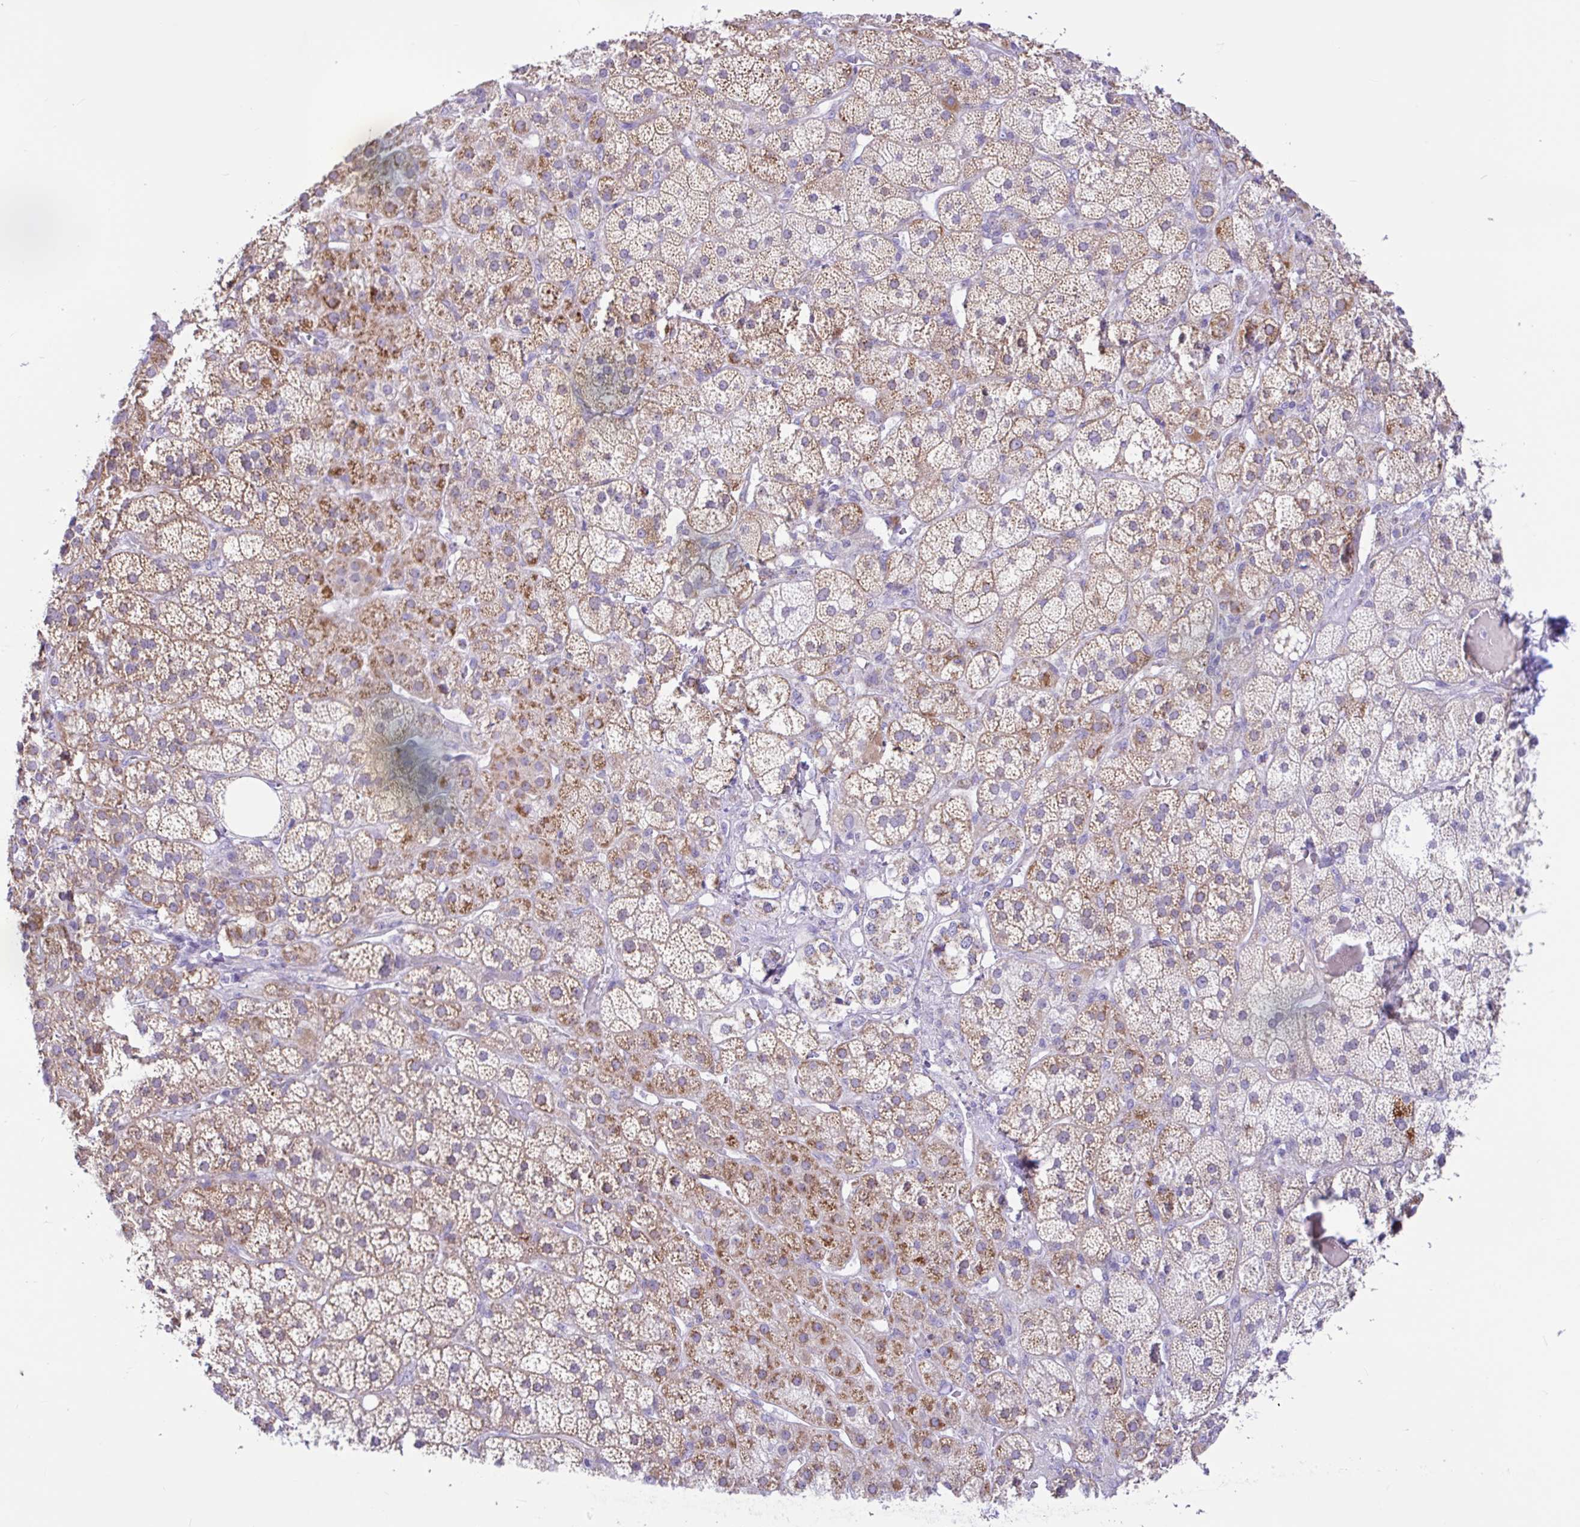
{"staining": {"intensity": "moderate", "quantity": "25%-75%", "location": "cytoplasmic/membranous"}, "tissue": "adrenal gland", "cell_type": "Glandular cells", "image_type": "normal", "snomed": [{"axis": "morphology", "description": "Normal tissue, NOS"}, {"axis": "topography", "description": "Adrenal gland"}], "caption": "Immunohistochemical staining of benign adrenal gland exhibits 25%-75% levels of moderate cytoplasmic/membranous protein staining in approximately 25%-75% of glandular cells.", "gene": "NDUFS2", "patient": {"sex": "male", "age": 57}}